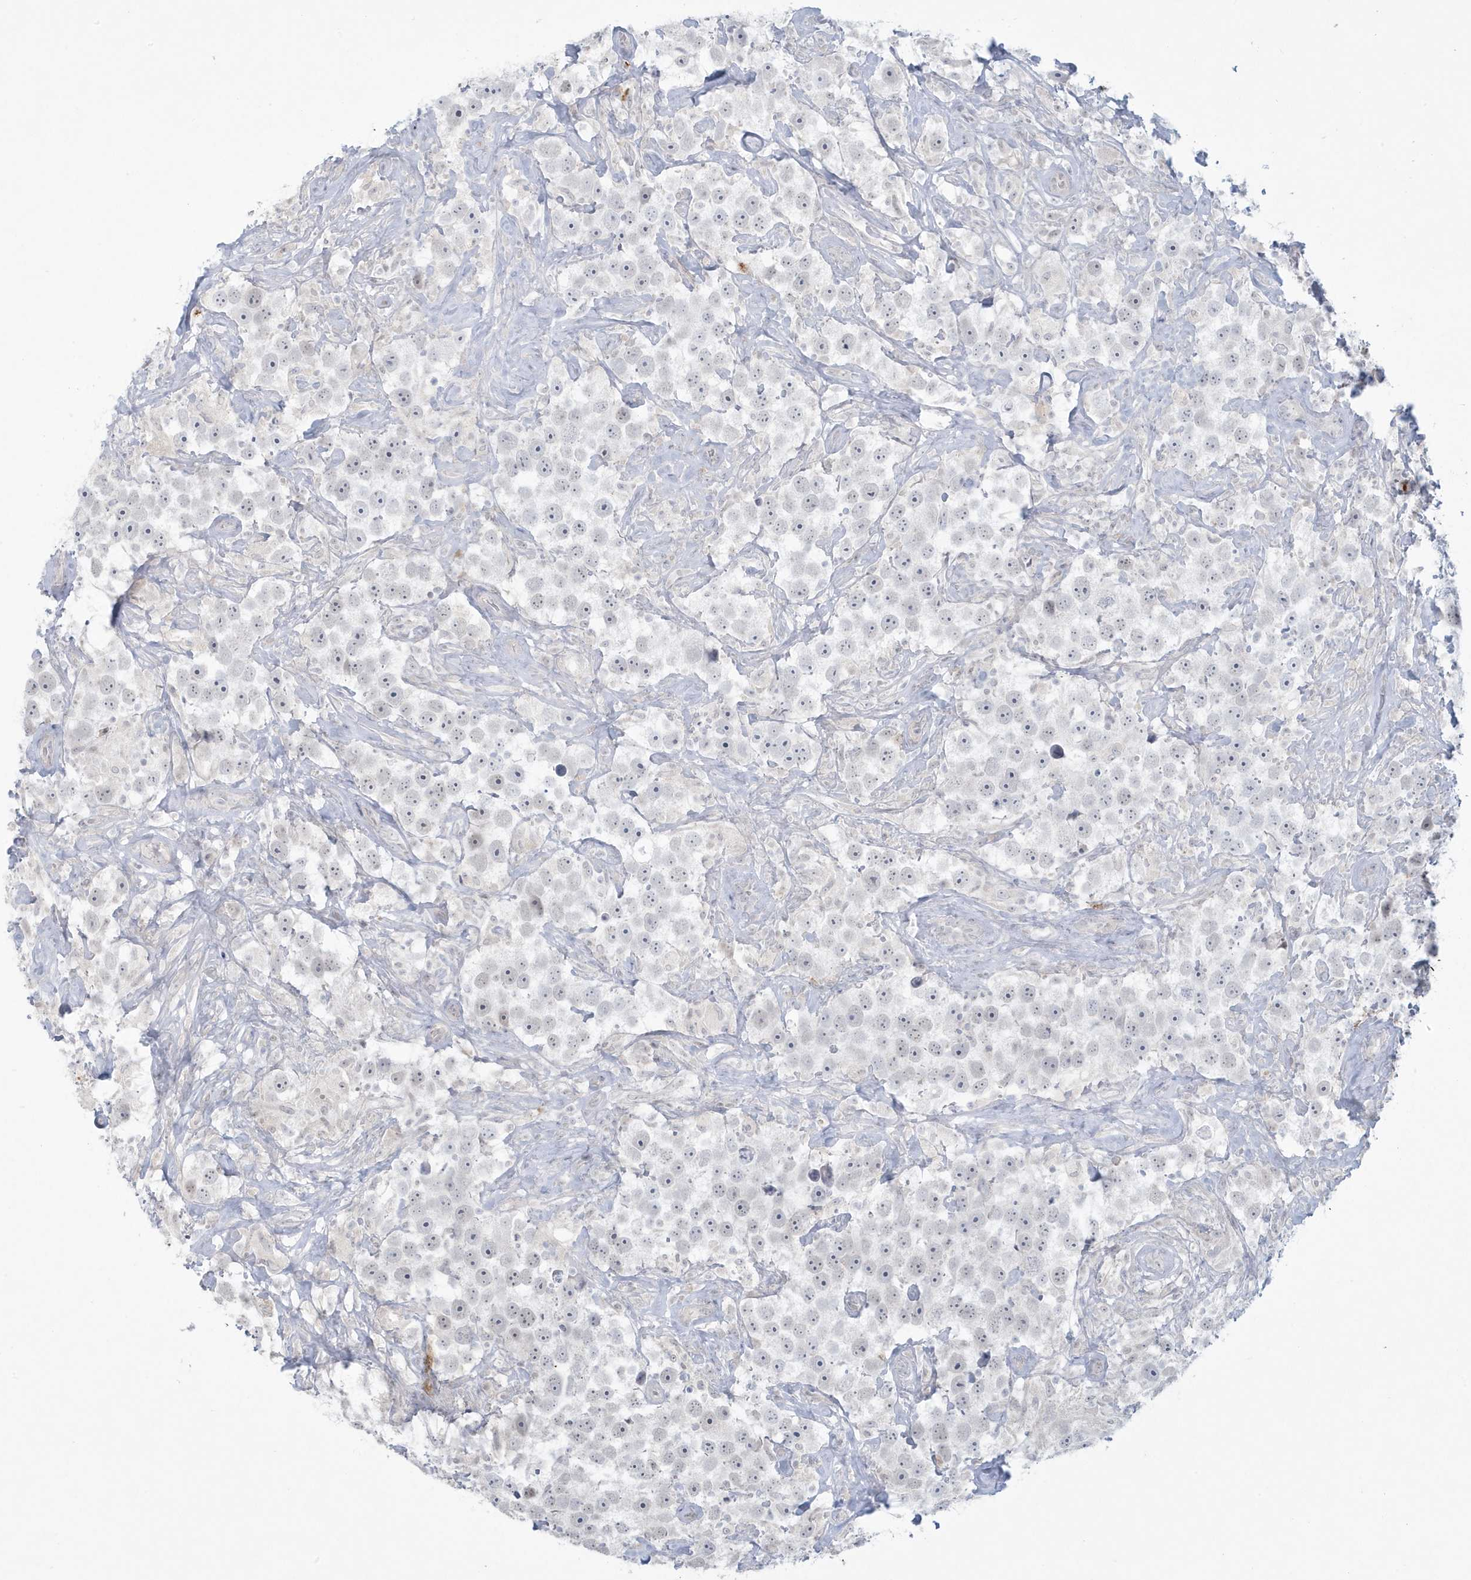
{"staining": {"intensity": "negative", "quantity": "none", "location": "none"}, "tissue": "testis cancer", "cell_type": "Tumor cells", "image_type": "cancer", "snomed": [{"axis": "morphology", "description": "Seminoma, NOS"}, {"axis": "topography", "description": "Testis"}], "caption": "Immunohistochemistry (IHC) image of neoplastic tissue: testis cancer (seminoma) stained with DAB exhibits no significant protein expression in tumor cells.", "gene": "HERC6", "patient": {"sex": "male", "age": 49}}